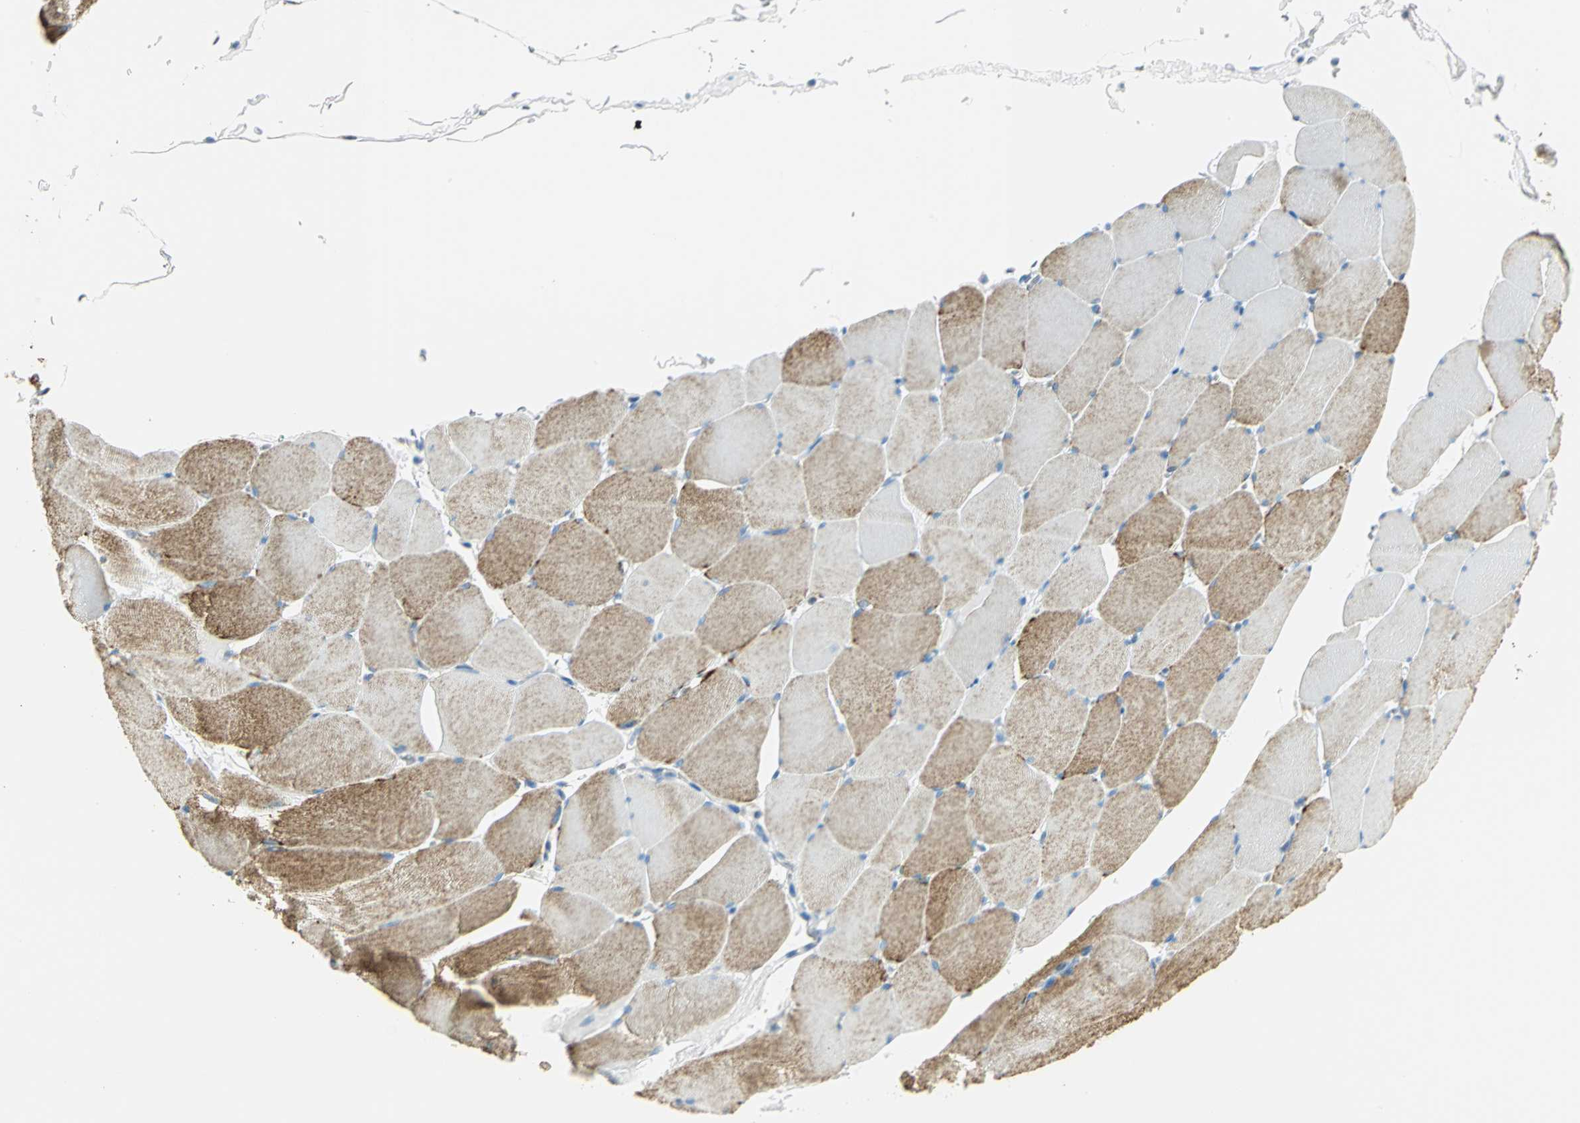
{"staining": {"intensity": "strong", "quantity": ">75%", "location": "cytoplasmic/membranous"}, "tissue": "skeletal muscle", "cell_type": "Myocytes", "image_type": "normal", "snomed": [{"axis": "morphology", "description": "Normal tissue, NOS"}, {"axis": "topography", "description": "Skeletal muscle"}], "caption": "Approximately >75% of myocytes in unremarkable human skeletal muscle show strong cytoplasmic/membranous protein positivity as visualized by brown immunohistochemical staining.", "gene": "NTRK1", "patient": {"sex": "male", "age": 62}}